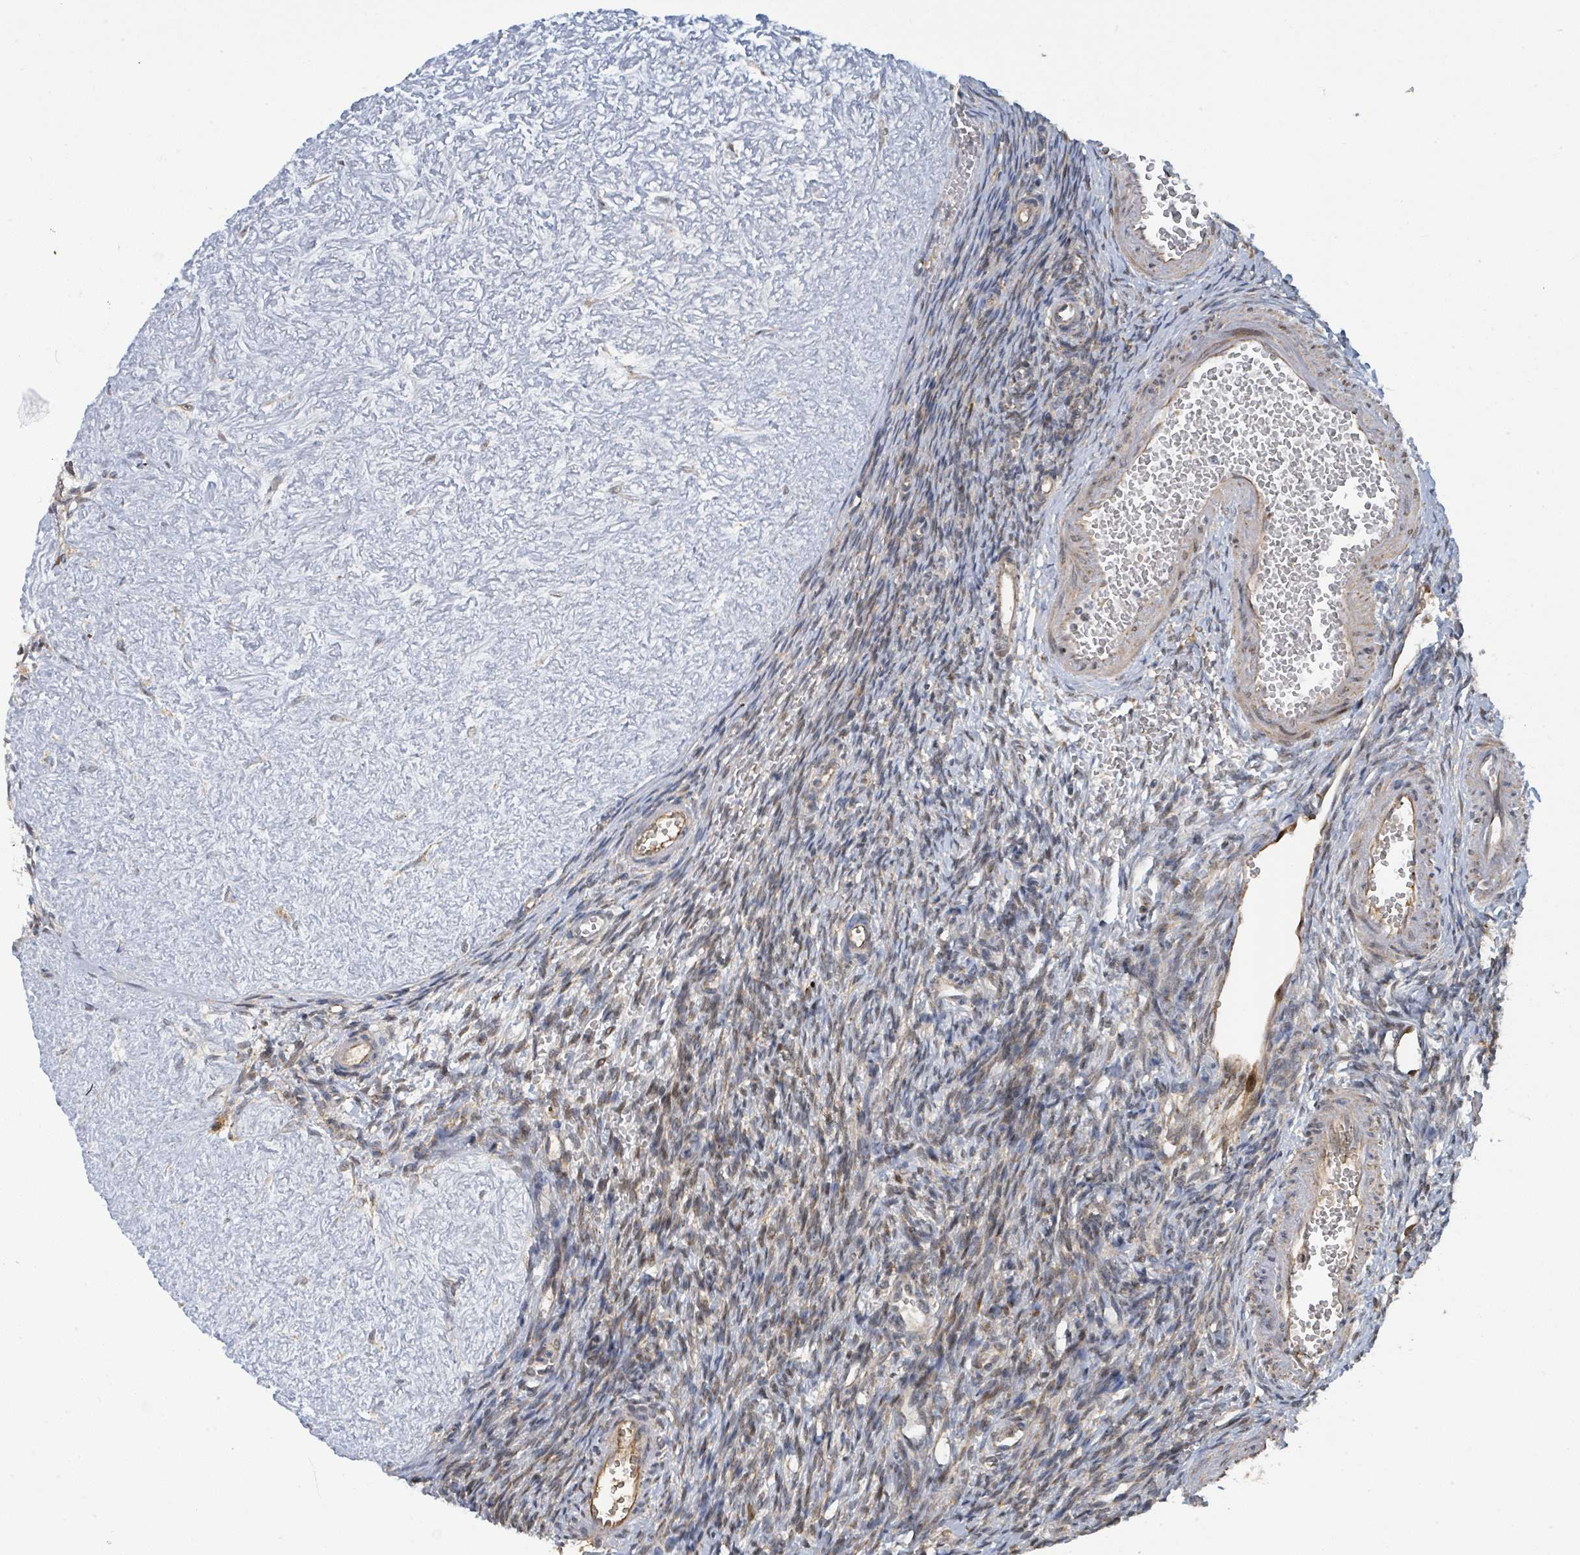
{"staining": {"intensity": "moderate", "quantity": "25%-75%", "location": "cytoplasmic/membranous"}, "tissue": "ovary", "cell_type": "Ovarian stroma cells", "image_type": "normal", "snomed": [{"axis": "morphology", "description": "Normal tissue, NOS"}, {"axis": "topography", "description": "Ovary"}], "caption": "Moderate cytoplasmic/membranous positivity is identified in approximately 25%-75% of ovarian stroma cells in benign ovary.", "gene": "PSMB7", "patient": {"sex": "female", "age": 39}}